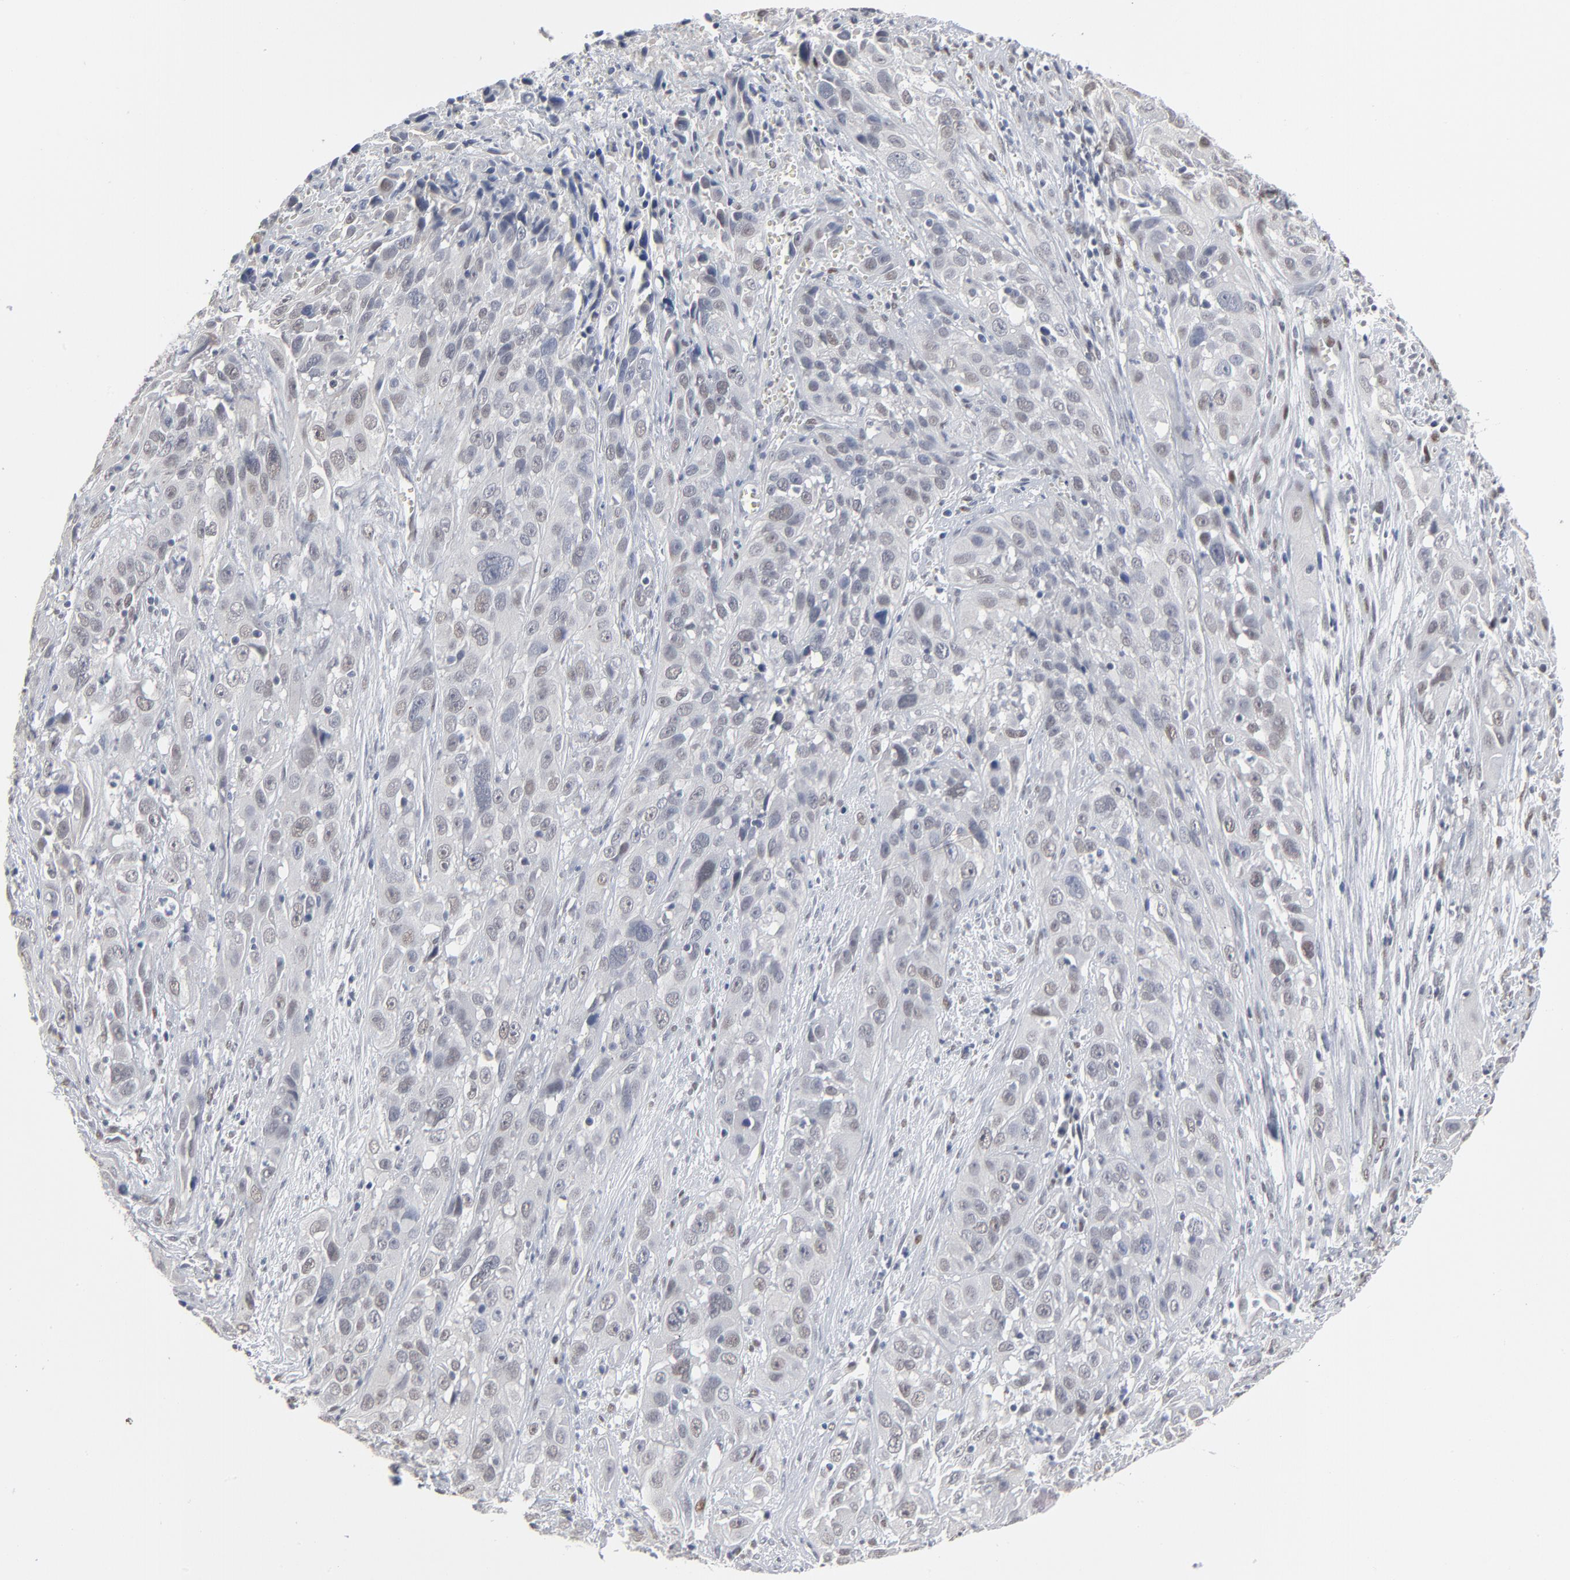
{"staining": {"intensity": "negative", "quantity": "none", "location": "none"}, "tissue": "cervical cancer", "cell_type": "Tumor cells", "image_type": "cancer", "snomed": [{"axis": "morphology", "description": "Squamous cell carcinoma, NOS"}, {"axis": "topography", "description": "Cervix"}], "caption": "This is a histopathology image of IHC staining of squamous cell carcinoma (cervical), which shows no expression in tumor cells.", "gene": "ATF7", "patient": {"sex": "female", "age": 32}}